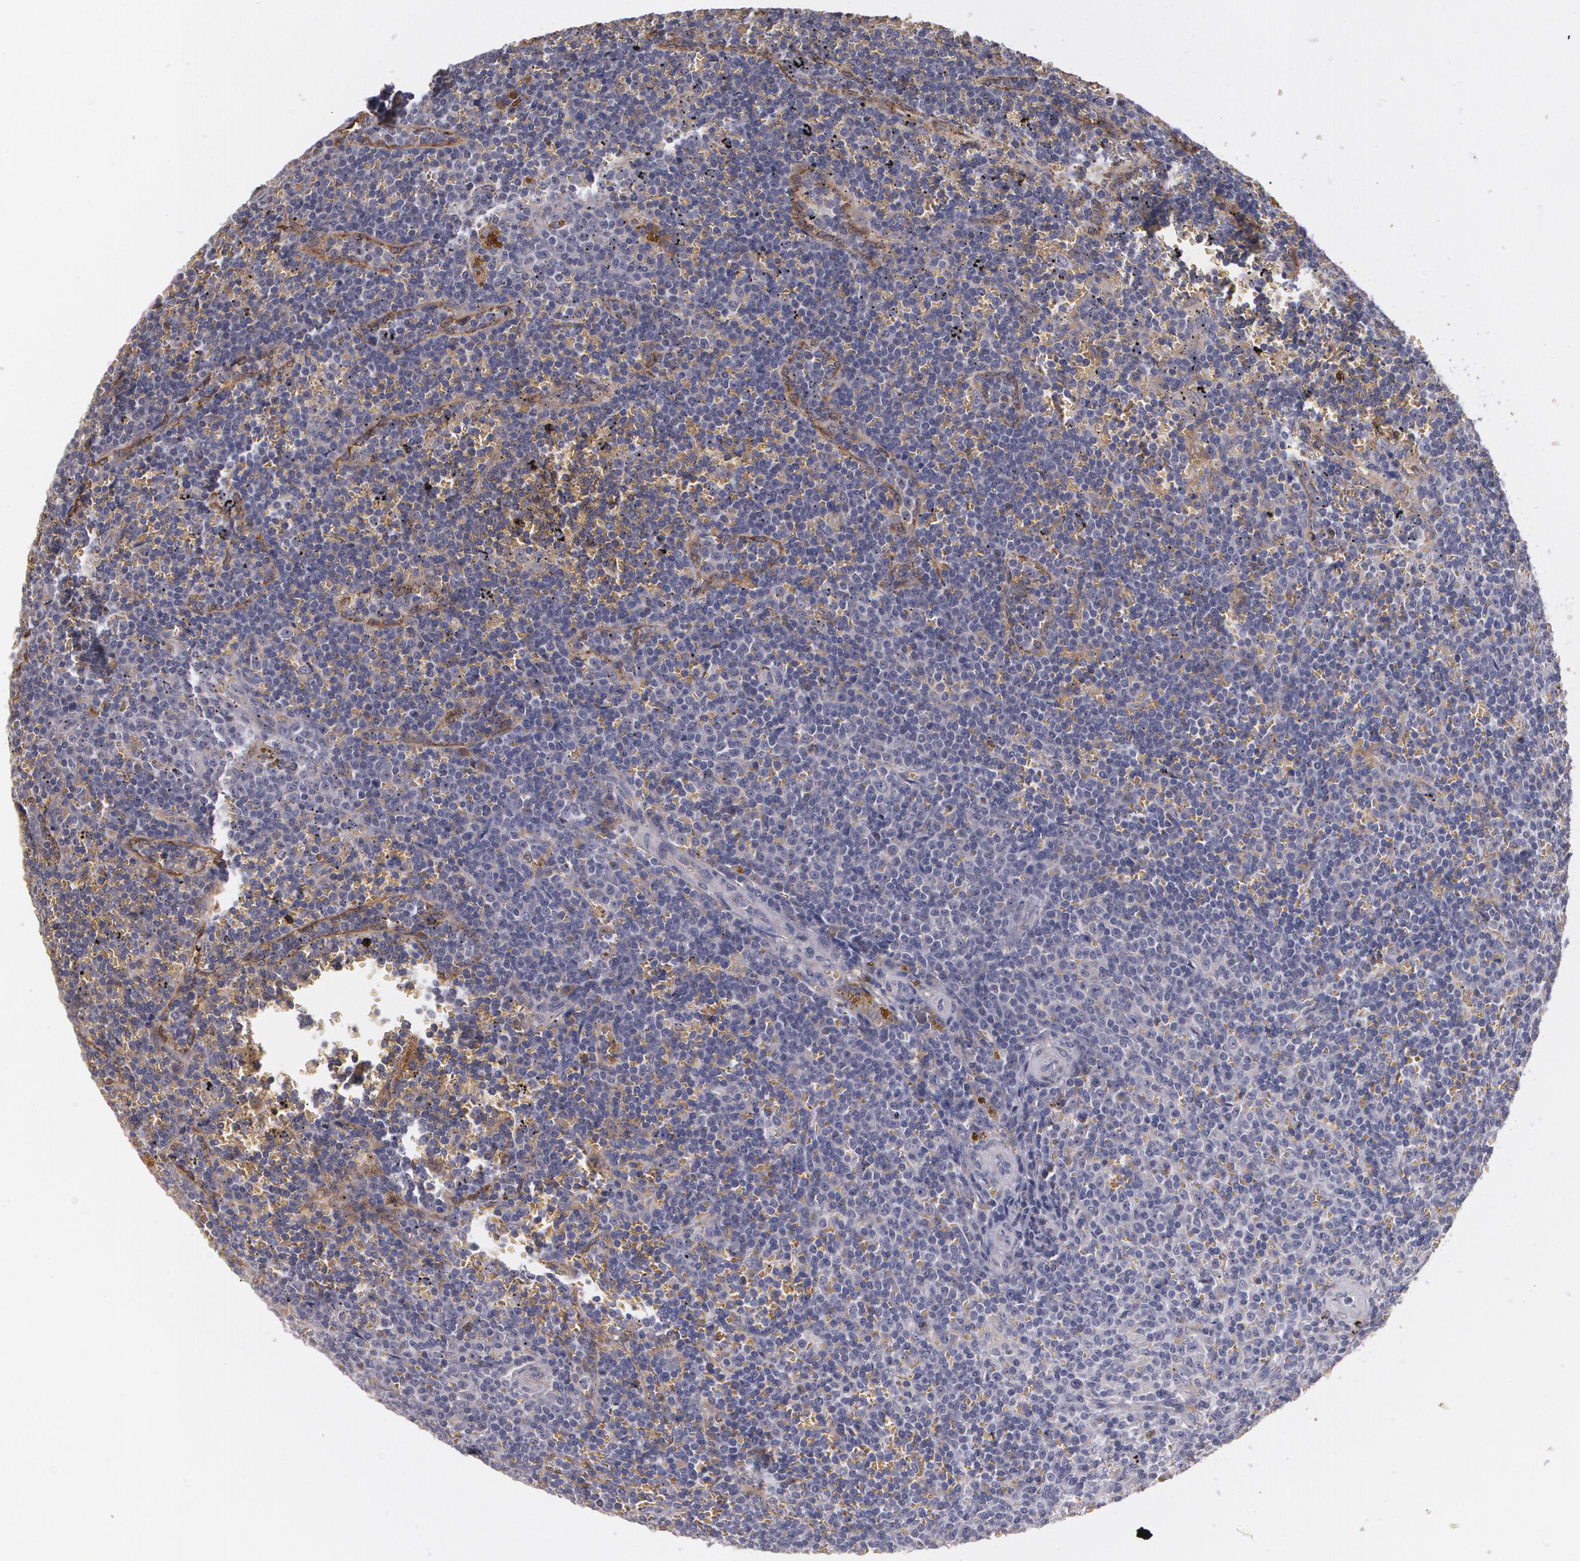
{"staining": {"intensity": "weak", "quantity": ">75%", "location": "cytoplasmic/membranous"}, "tissue": "lymphoma", "cell_type": "Tumor cells", "image_type": "cancer", "snomed": [{"axis": "morphology", "description": "Malignant lymphoma, non-Hodgkin's type, Low grade"}, {"axis": "topography", "description": "Spleen"}], "caption": "Protein analysis of low-grade malignant lymphoma, non-Hodgkin's type tissue exhibits weak cytoplasmic/membranous expression in about >75% of tumor cells. Nuclei are stained in blue.", "gene": "ATF3", "patient": {"sex": "male", "age": 80}}